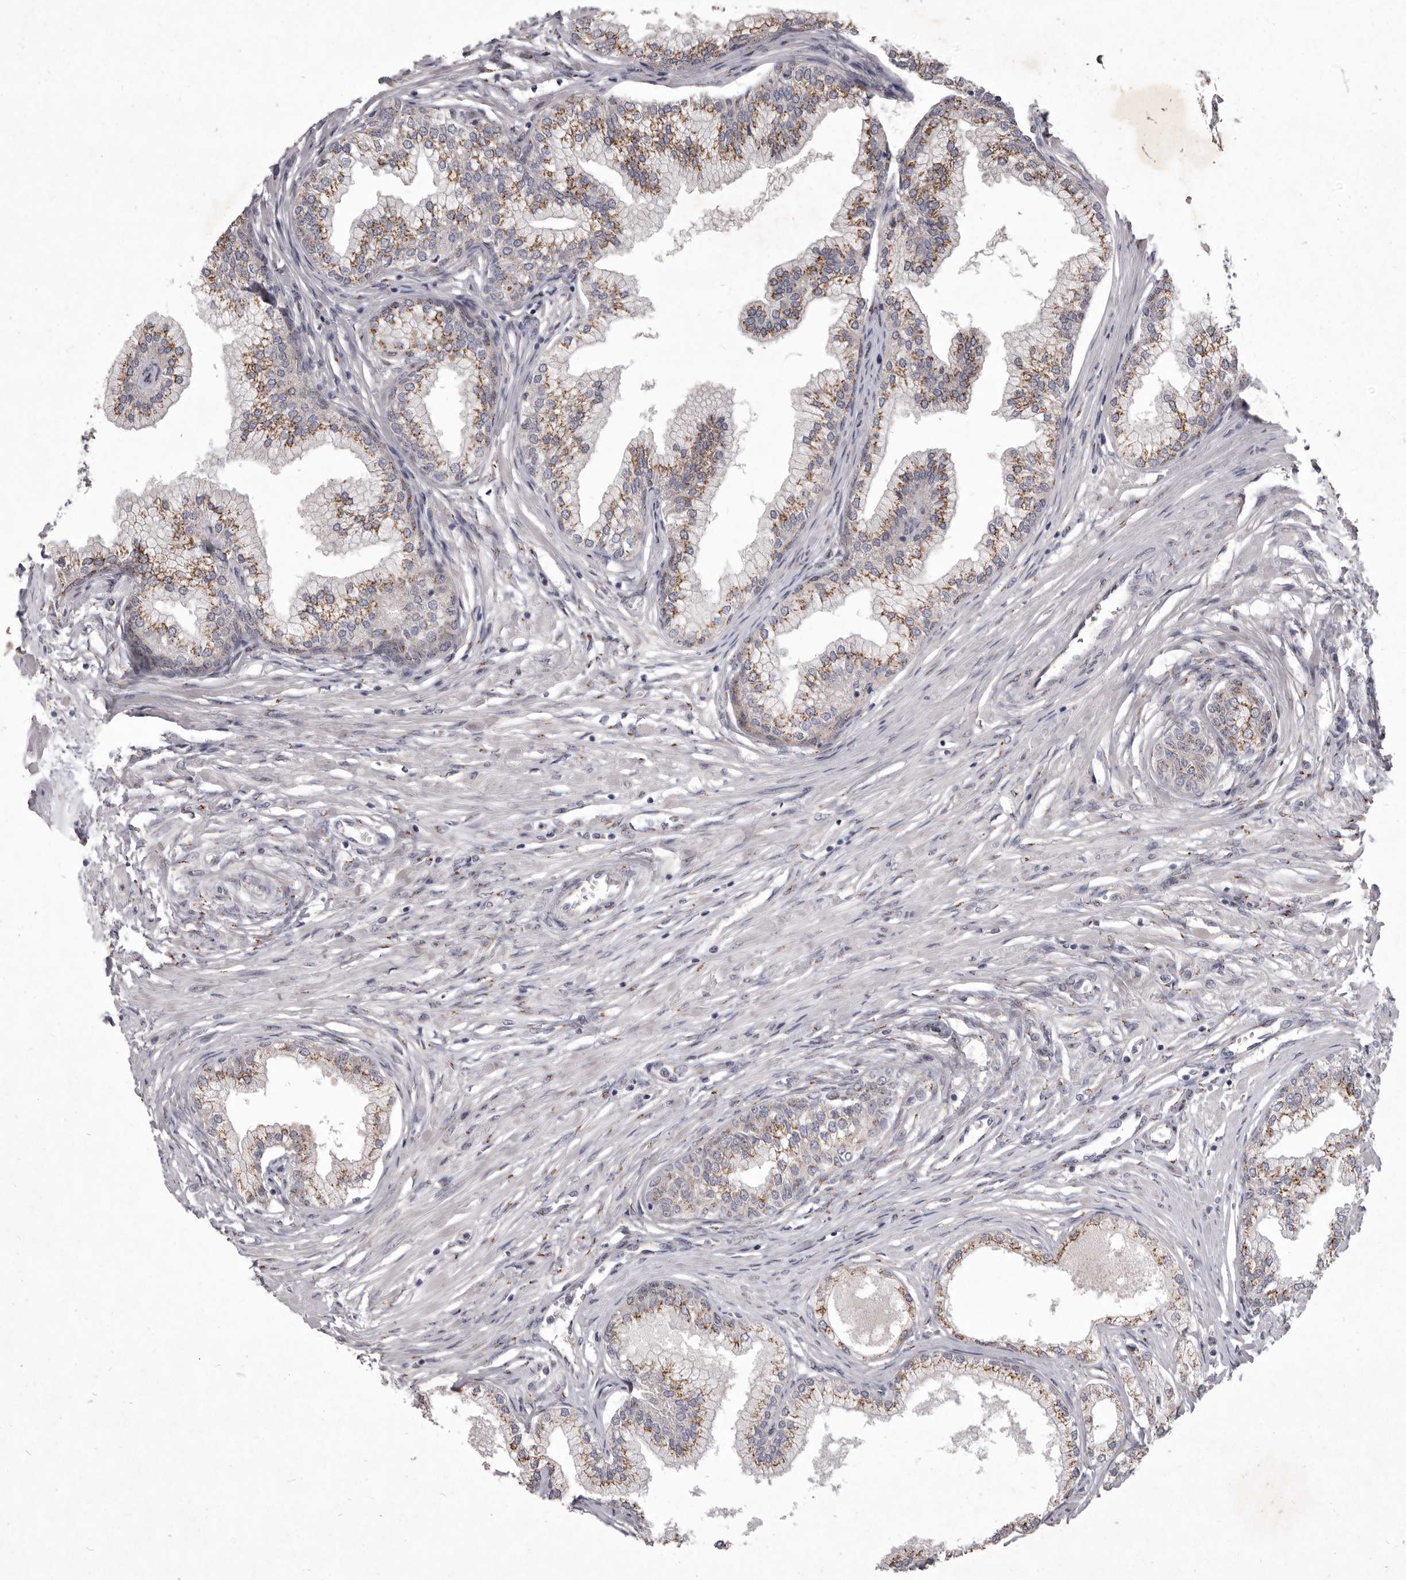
{"staining": {"intensity": "moderate", "quantity": "25%-75%", "location": "cytoplasmic/membranous"}, "tissue": "prostate", "cell_type": "Glandular cells", "image_type": "normal", "snomed": [{"axis": "morphology", "description": "Normal tissue, NOS"}, {"axis": "morphology", "description": "Urothelial carcinoma, Low grade"}, {"axis": "topography", "description": "Urinary bladder"}, {"axis": "topography", "description": "Prostate"}], "caption": "Prostate was stained to show a protein in brown. There is medium levels of moderate cytoplasmic/membranous staining in about 25%-75% of glandular cells. (Stains: DAB in brown, nuclei in blue, Microscopy: brightfield microscopy at high magnification).", "gene": "P2RX6", "patient": {"sex": "male", "age": 60}}